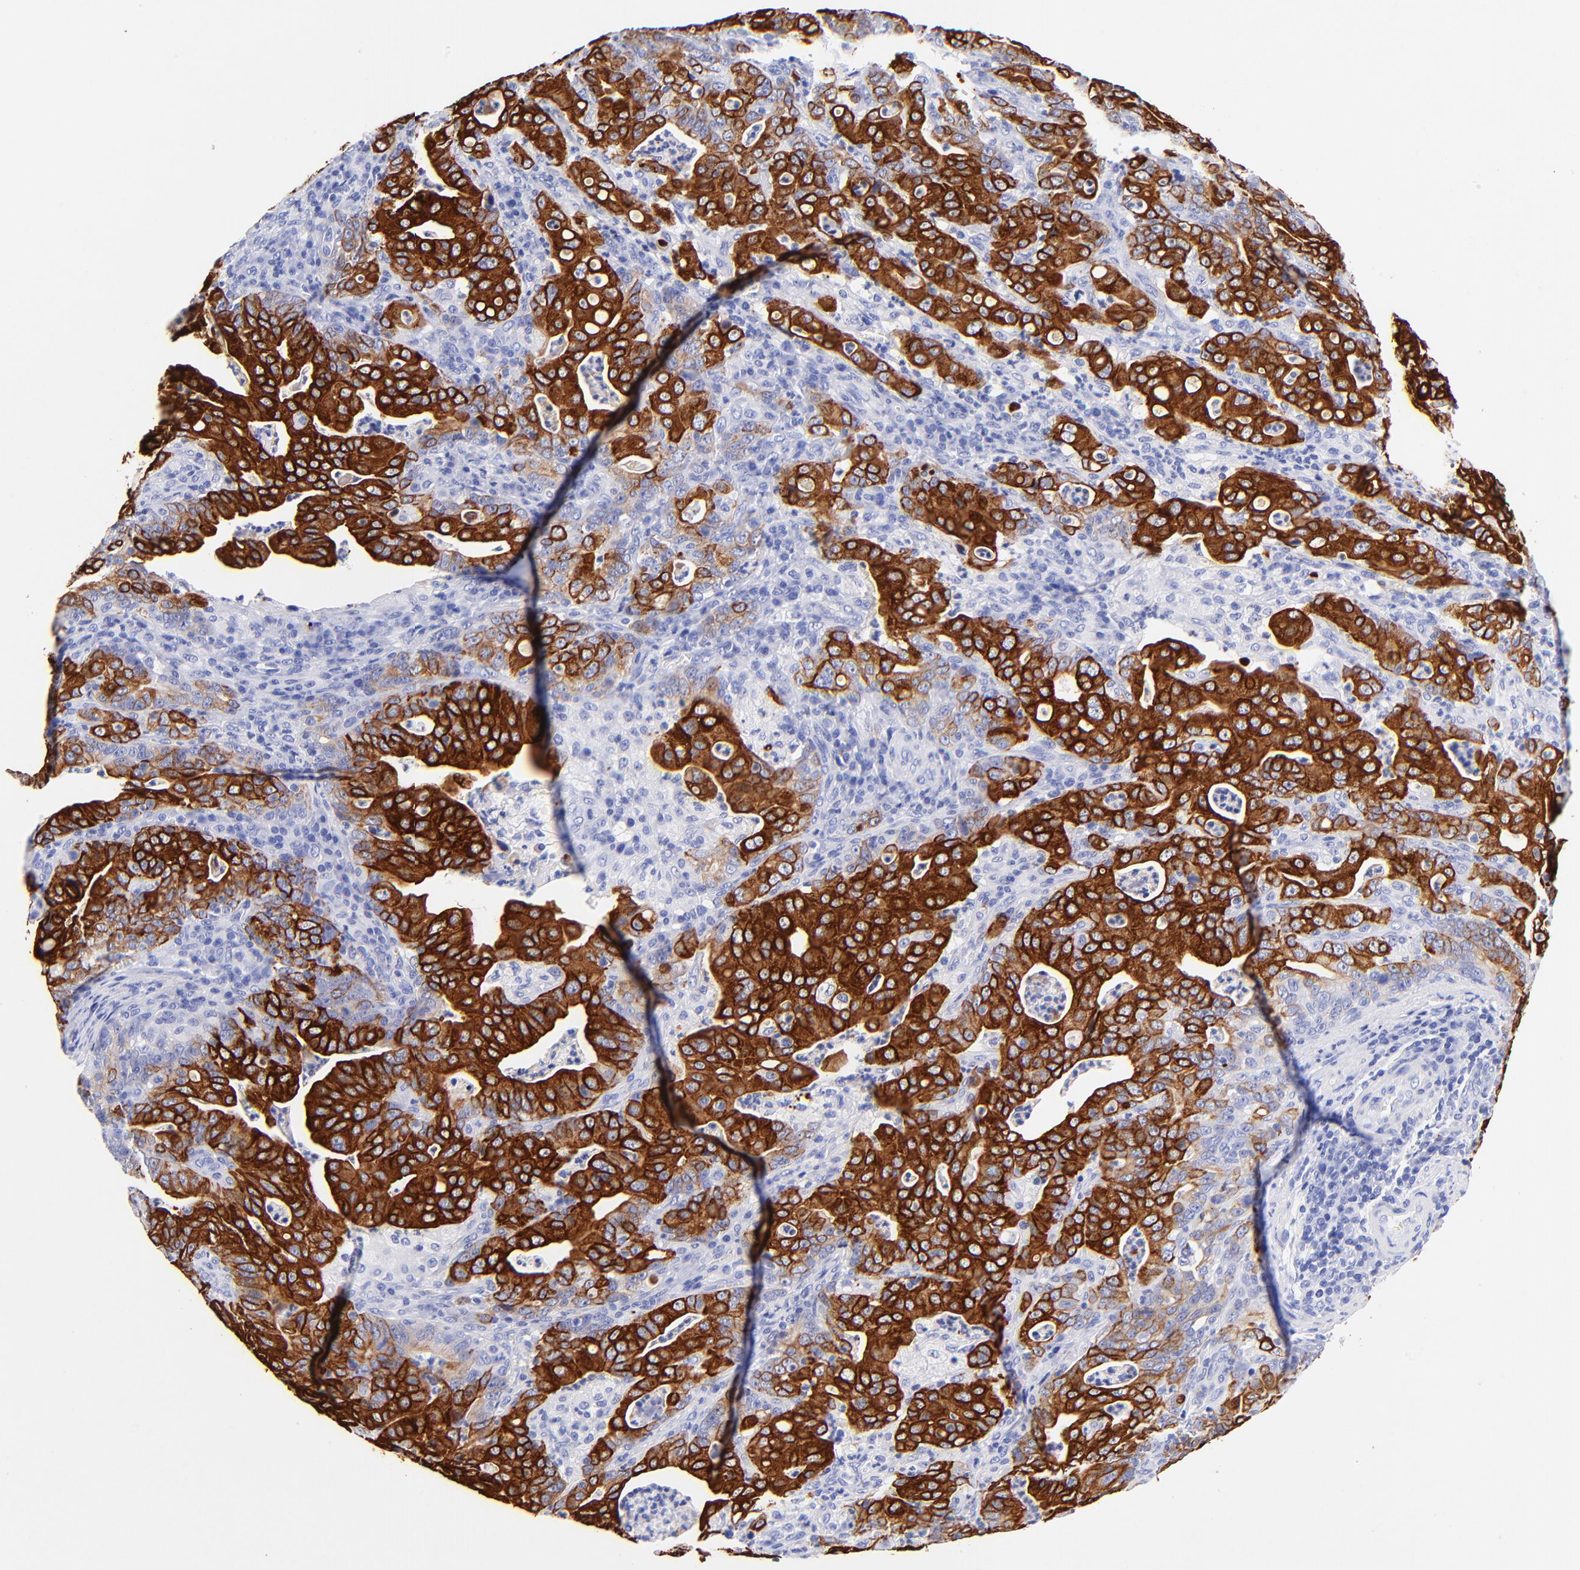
{"staining": {"intensity": "strong", "quantity": ">75%", "location": "cytoplasmic/membranous"}, "tissue": "stomach cancer", "cell_type": "Tumor cells", "image_type": "cancer", "snomed": [{"axis": "morphology", "description": "Adenocarcinoma, NOS"}, {"axis": "topography", "description": "Stomach, upper"}], "caption": "Approximately >75% of tumor cells in stomach adenocarcinoma exhibit strong cytoplasmic/membranous protein positivity as visualized by brown immunohistochemical staining.", "gene": "KRT19", "patient": {"sex": "female", "age": 50}}